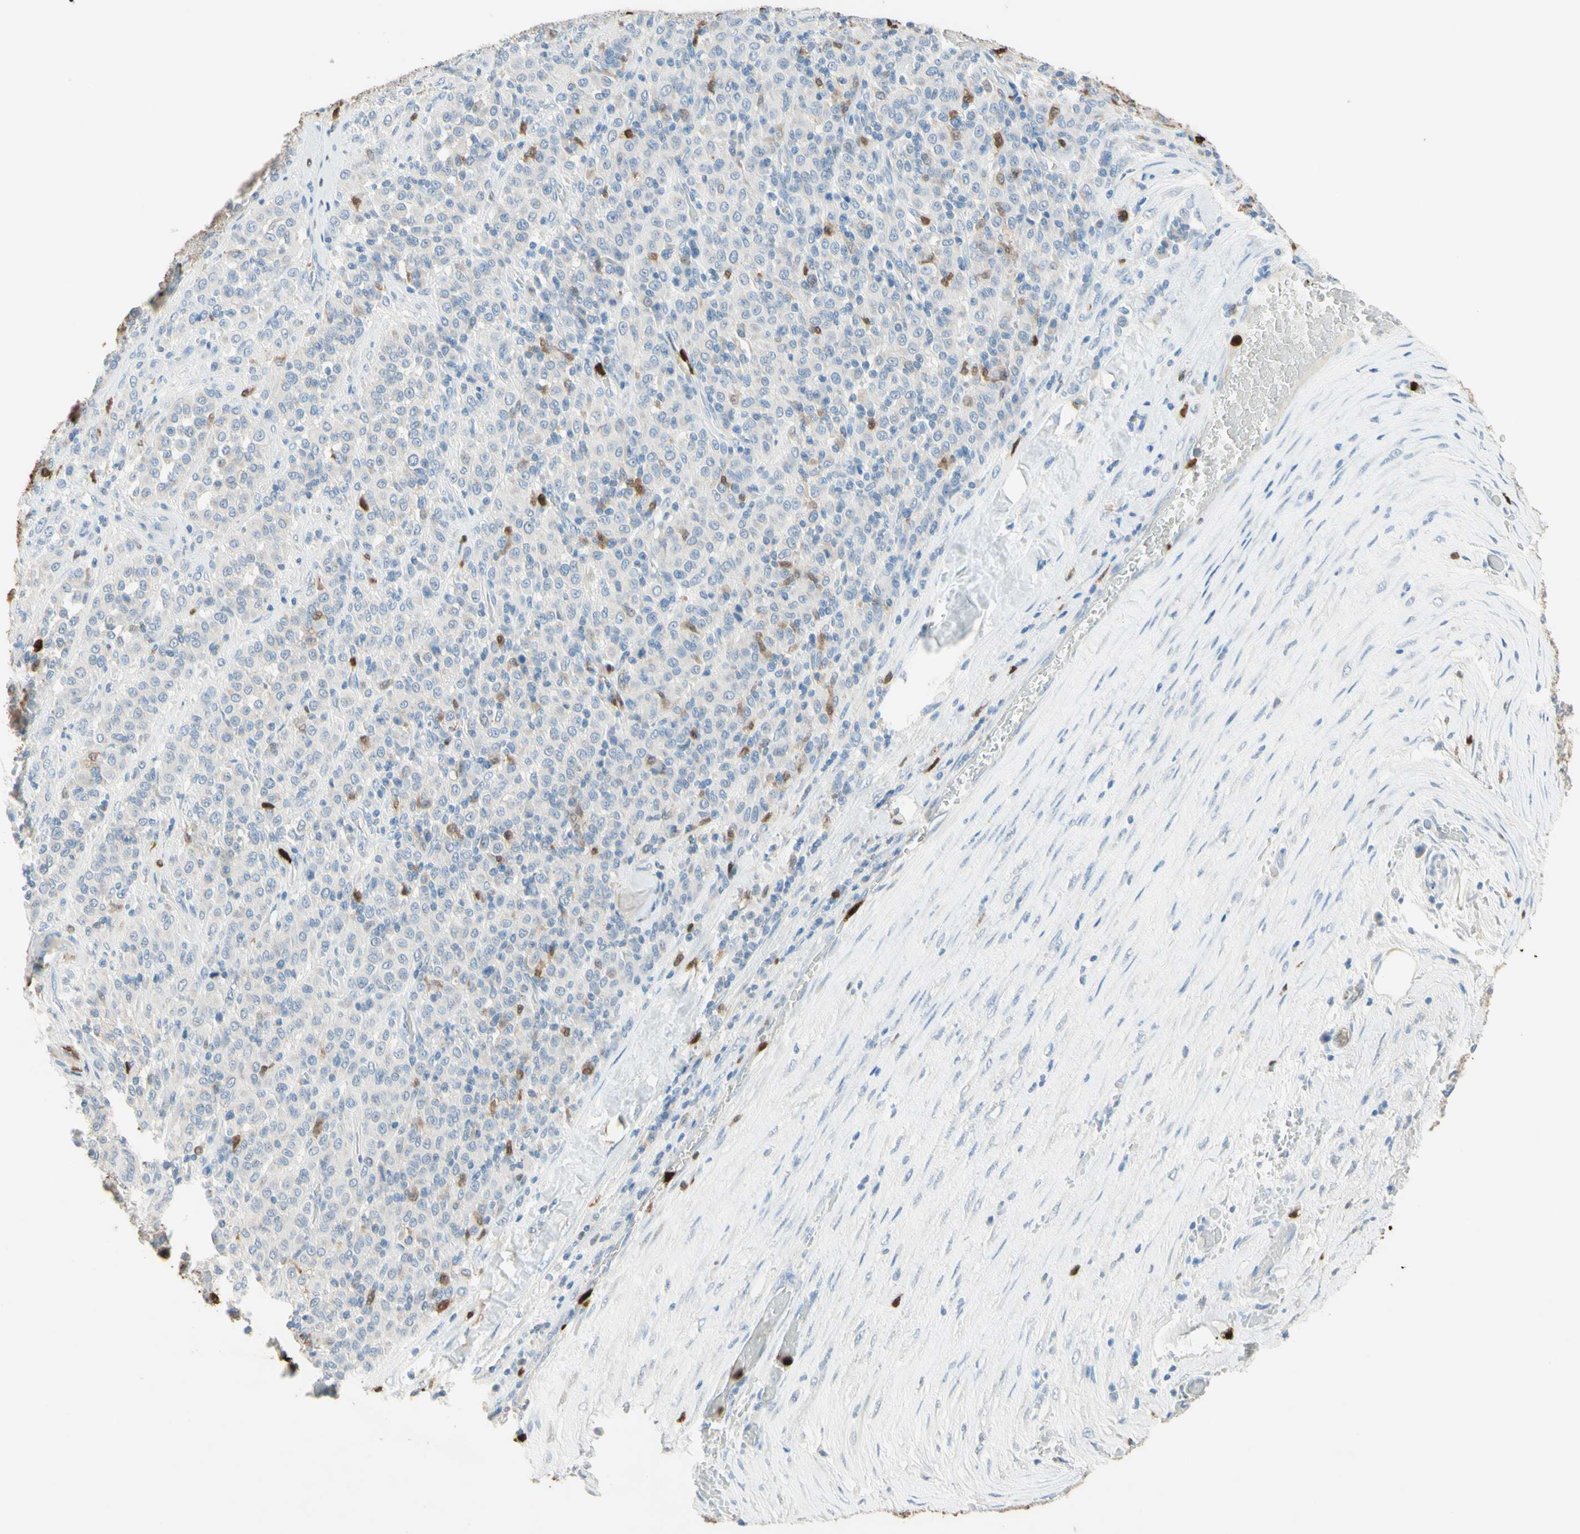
{"staining": {"intensity": "moderate", "quantity": "<25%", "location": "cytoplasmic/membranous,nuclear"}, "tissue": "melanoma", "cell_type": "Tumor cells", "image_type": "cancer", "snomed": [{"axis": "morphology", "description": "Malignant melanoma, Metastatic site"}, {"axis": "topography", "description": "Pancreas"}], "caption": "Immunohistochemical staining of human melanoma demonstrates low levels of moderate cytoplasmic/membranous and nuclear positivity in approximately <25% of tumor cells.", "gene": "NFKBIZ", "patient": {"sex": "female", "age": 30}}